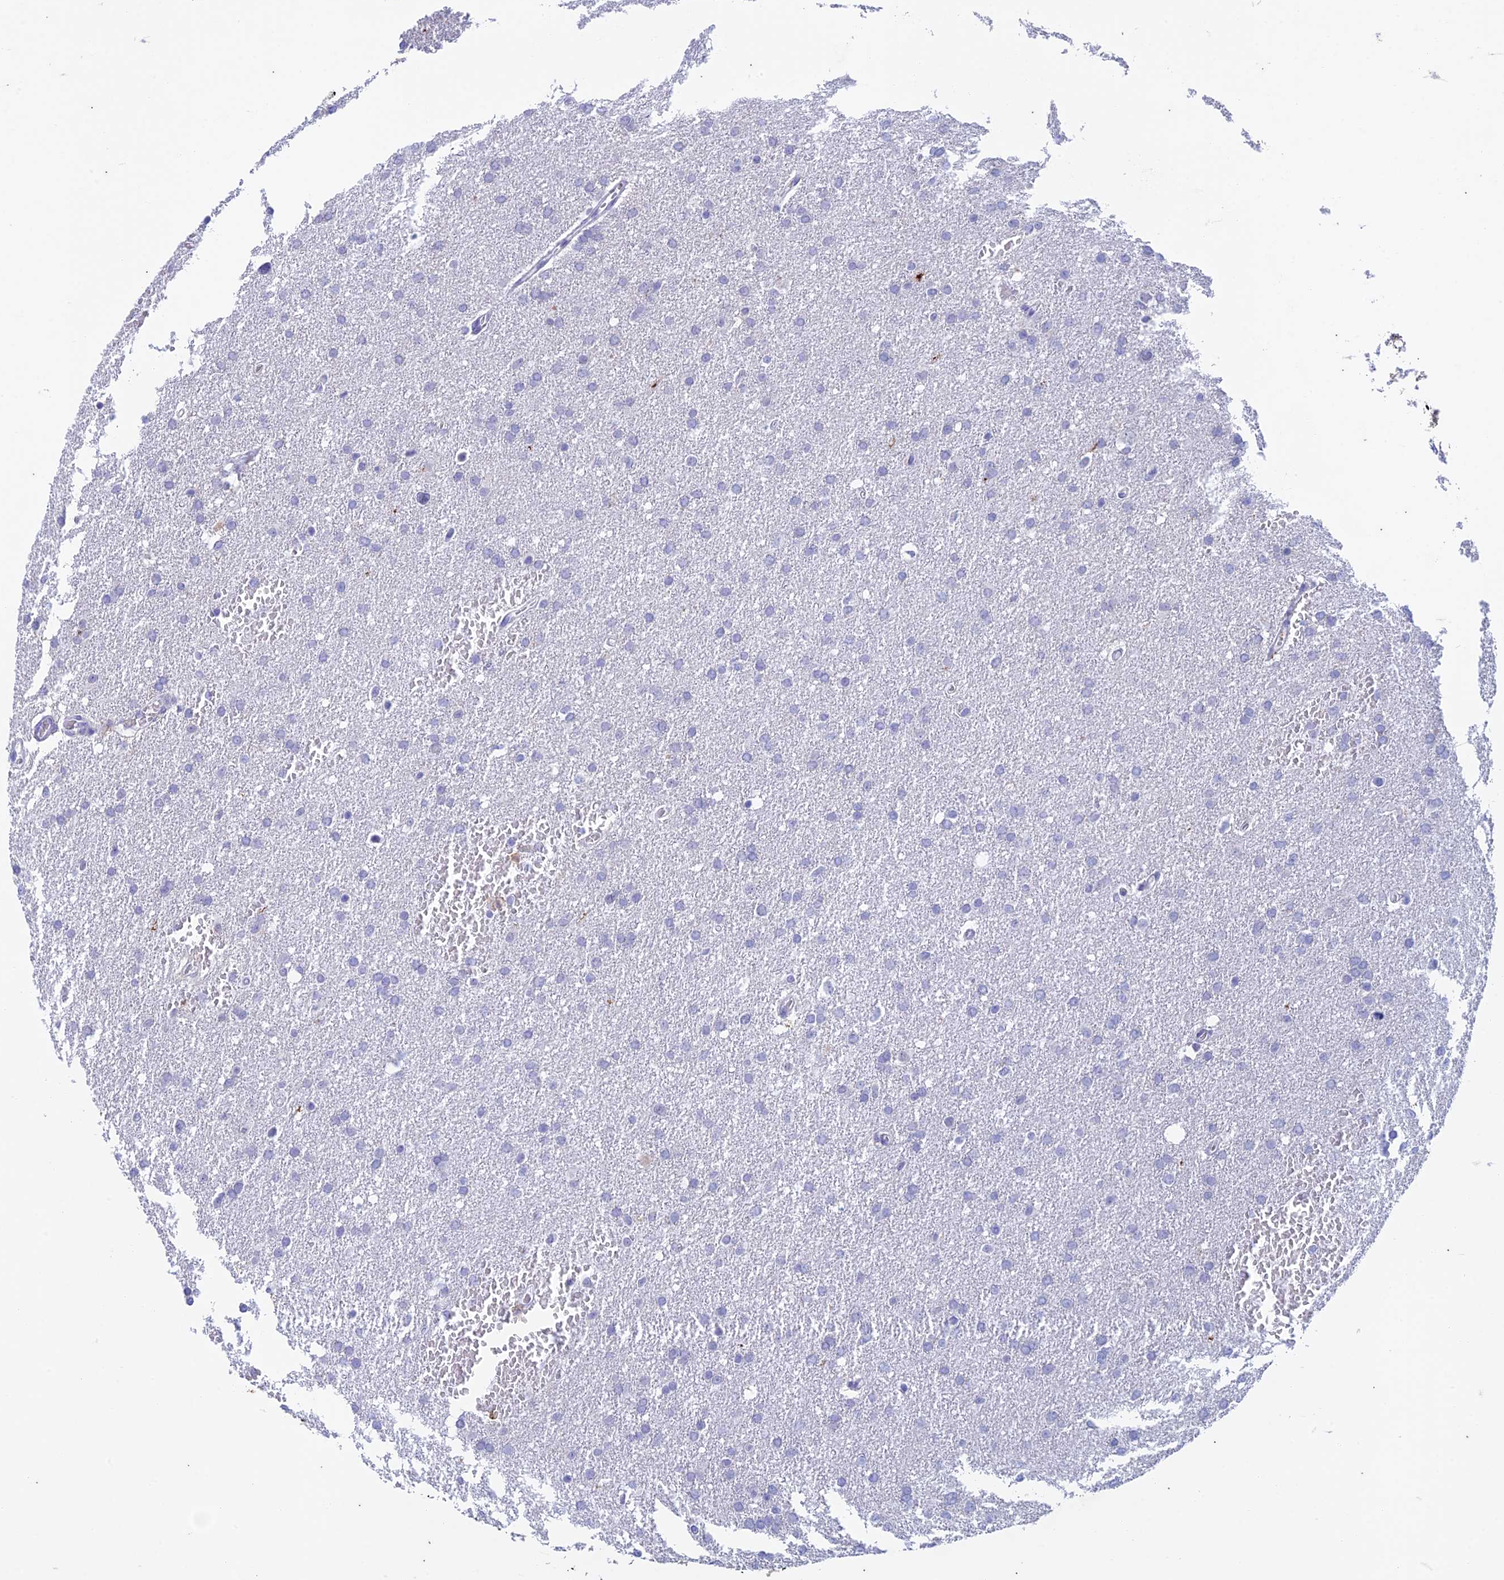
{"staining": {"intensity": "negative", "quantity": "none", "location": "none"}, "tissue": "glioma", "cell_type": "Tumor cells", "image_type": "cancer", "snomed": [{"axis": "morphology", "description": "Glioma, malignant, High grade"}, {"axis": "topography", "description": "Cerebral cortex"}], "caption": "Human malignant glioma (high-grade) stained for a protein using immunohistochemistry (IHC) displays no staining in tumor cells.", "gene": "FGF7", "patient": {"sex": "female", "age": 36}}